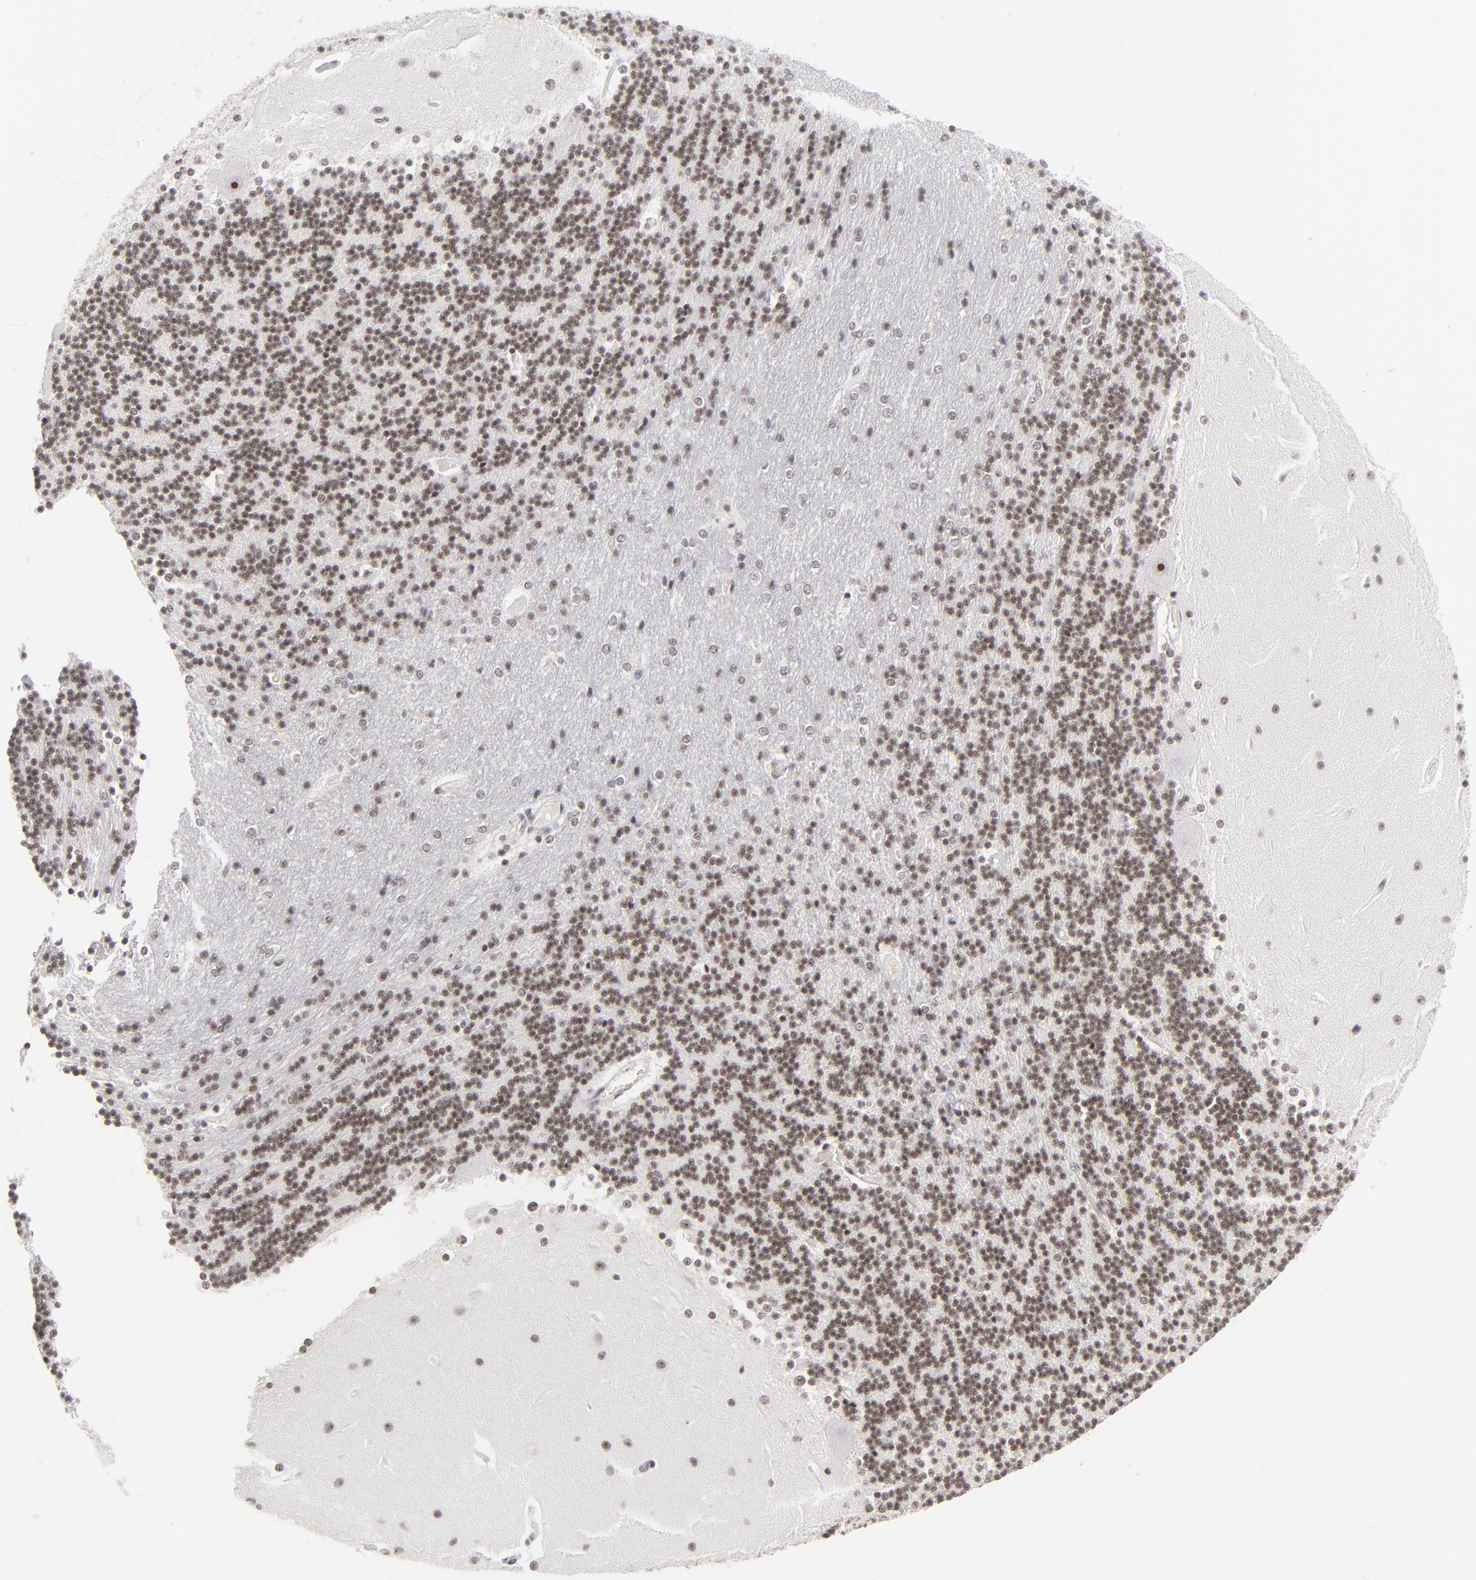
{"staining": {"intensity": "moderate", "quantity": ">75%", "location": "nuclear"}, "tissue": "cerebellum", "cell_type": "Cells in granular layer", "image_type": "normal", "snomed": [{"axis": "morphology", "description": "Normal tissue, NOS"}, {"axis": "topography", "description": "Cerebellum"}], "caption": "Cells in granular layer display medium levels of moderate nuclear expression in about >75% of cells in normal human cerebellum. (Brightfield microscopy of DAB IHC at high magnification).", "gene": "ZNF143", "patient": {"sex": "female", "age": 54}}